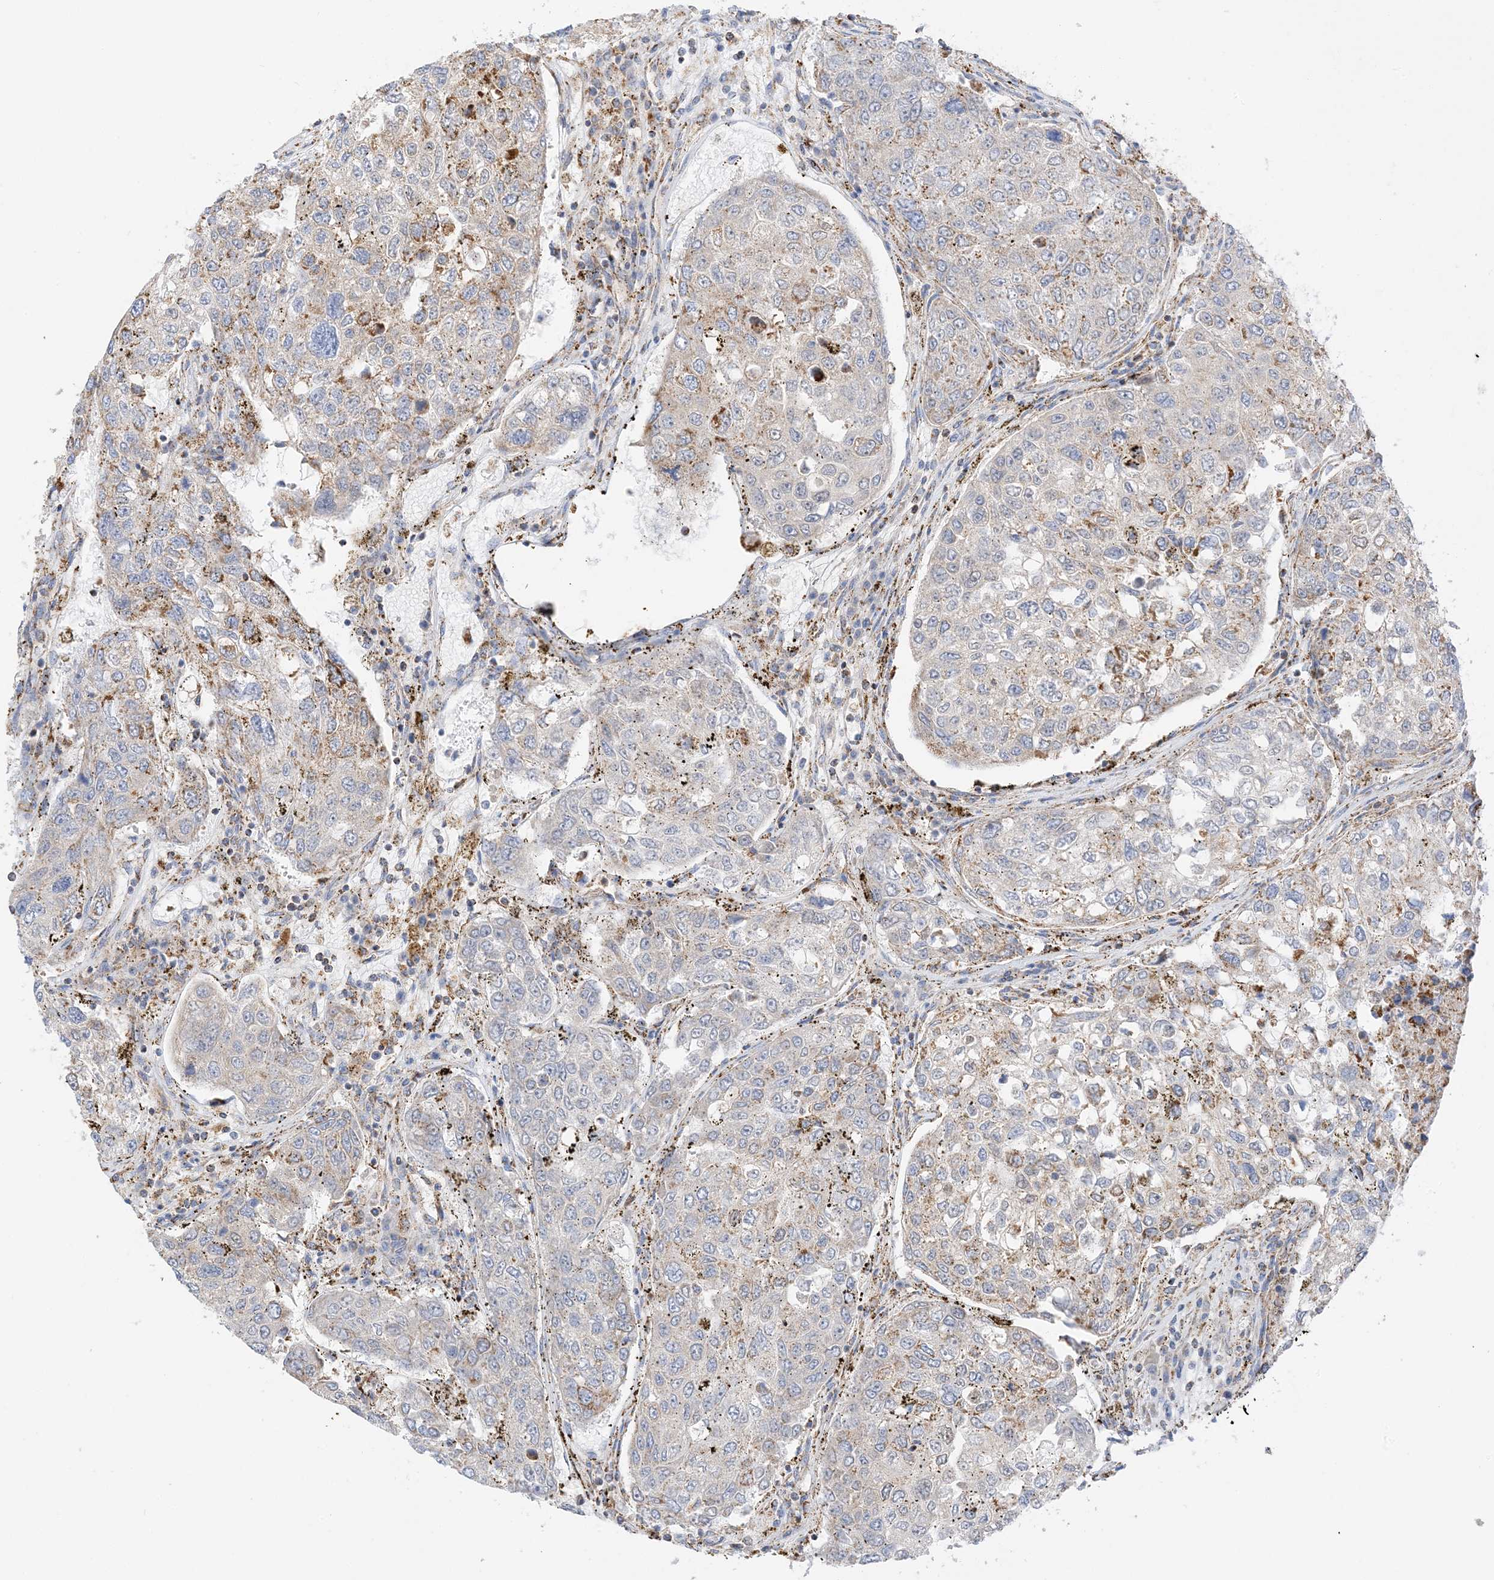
{"staining": {"intensity": "moderate", "quantity": "<25%", "location": "cytoplasmic/membranous"}, "tissue": "urothelial cancer", "cell_type": "Tumor cells", "image_type": "cancer", "snomed": [{"axis": "morphology", "description": "Urothelial carcinoma, High grade"}, {"axis": "topography", "description": "Lymph node"}, {"axis": "topography", "description": "Urinary bladder"}], "caption": "The photomicrograph demonstrates immunohistochemical staining of urothelial cancer. There is moderate cytoplasmic/membranous staining is seen in approximately <25% of tumor cells.", "gene": "CAPN13", "patient": {"sex": "male", "age": 51}}